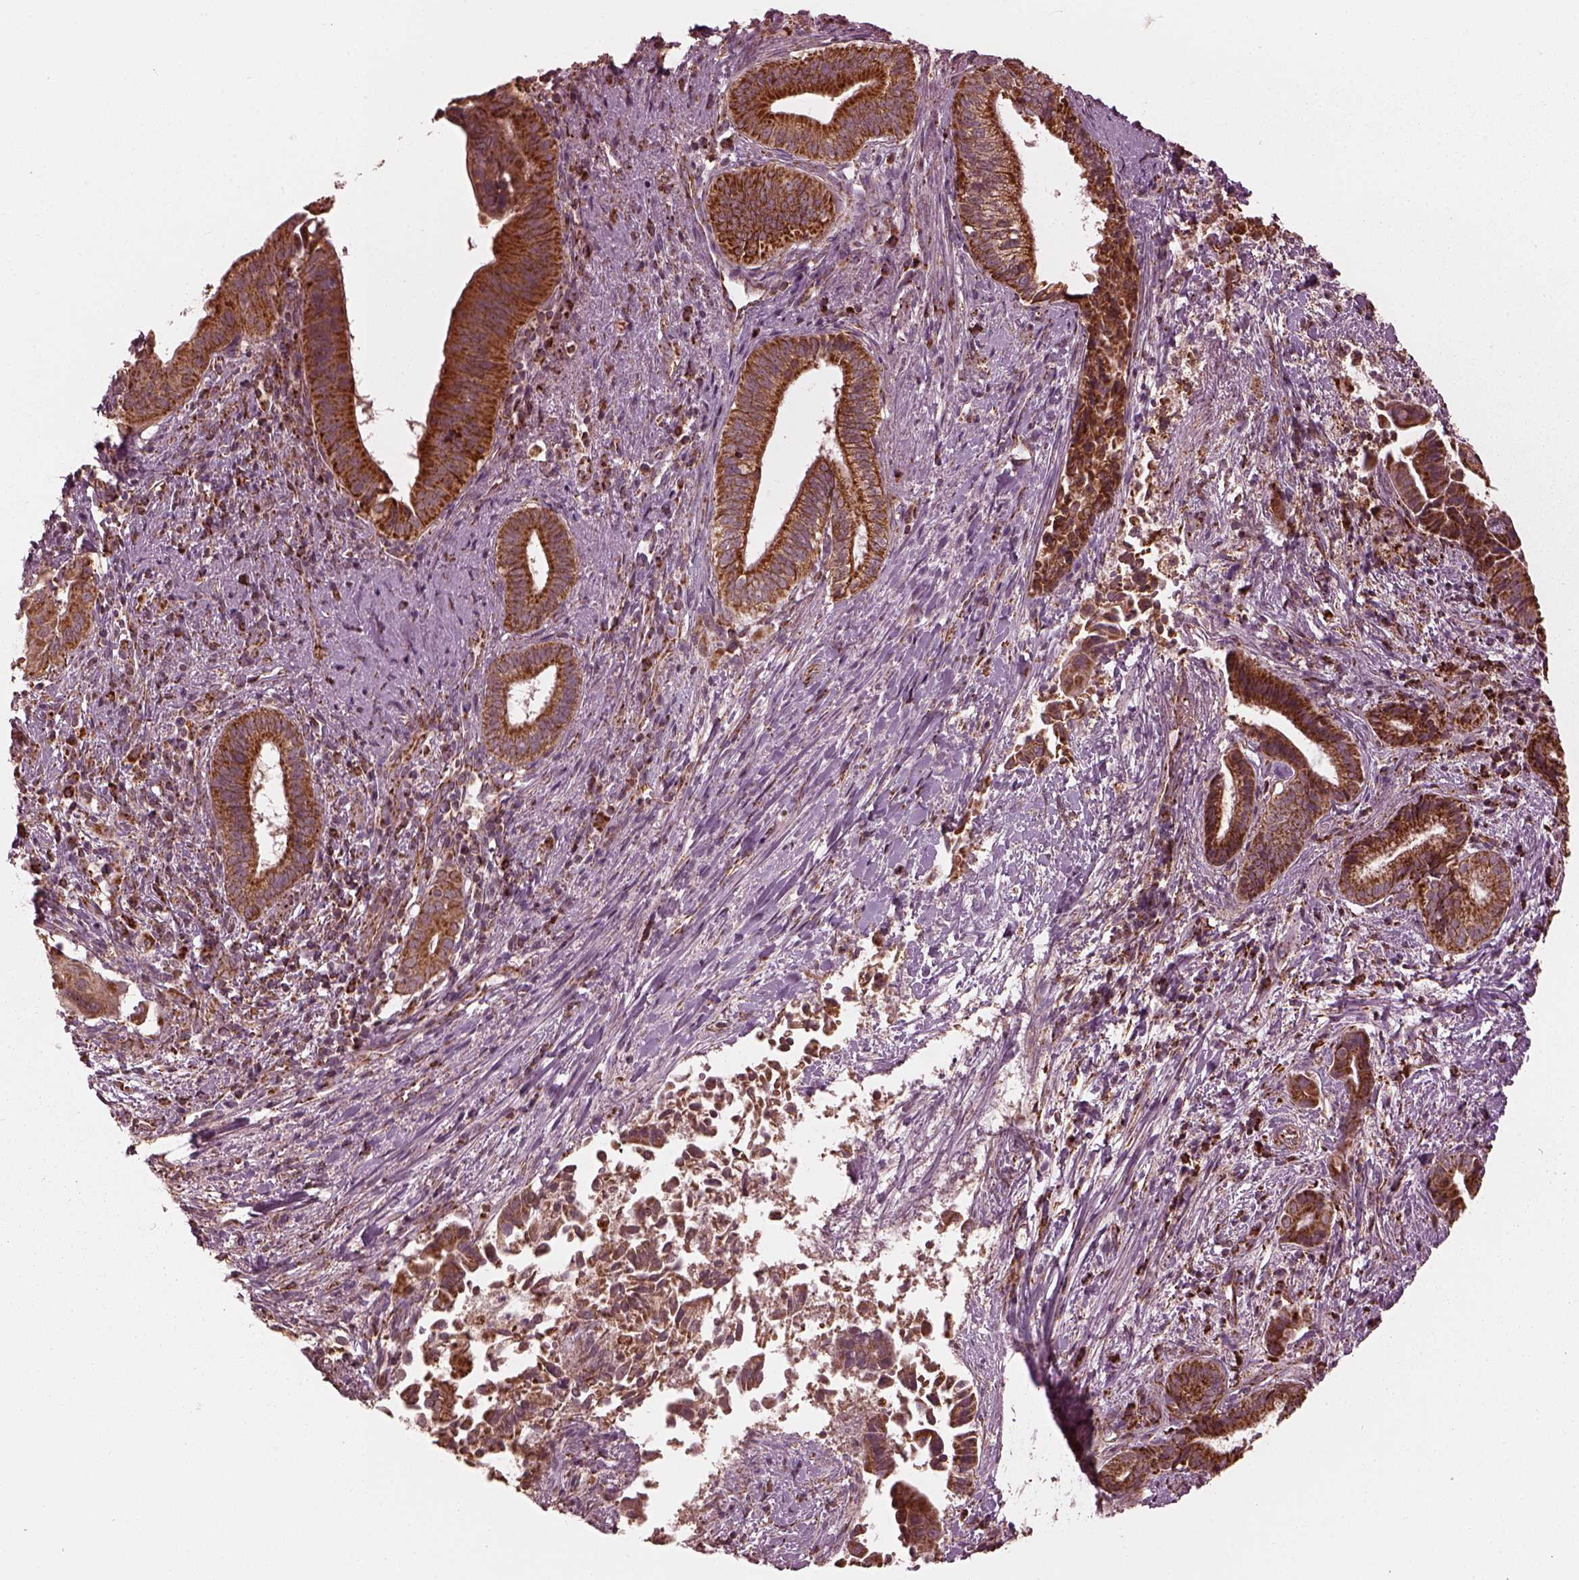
{"staining": {"intensity": "strong", "quantity": ">75%", "location": "cytoplasmic/membranous"}, "tissue": "pancreatic cancer", "cell_type": "Tumor cells", "image_type": "cancer", "snomed": [{"axis": "morphology", "description": "Adenocarcinoma, NOS"}, {"axis": "topography", "description": "Pancreas"}], "caption": "Brown immunohistochemical staining in human pancreatic adenocarcinoma demonstrates strong cytoplasmic/membranous staining in approximately >75% of tumor cells. (DAB (3,3'-diaminobenzidine) = brown stain, brightfield microscopy at high magnification).", "gene": "NDUFB10", "patient": {"sex": "male", "age": 61}}